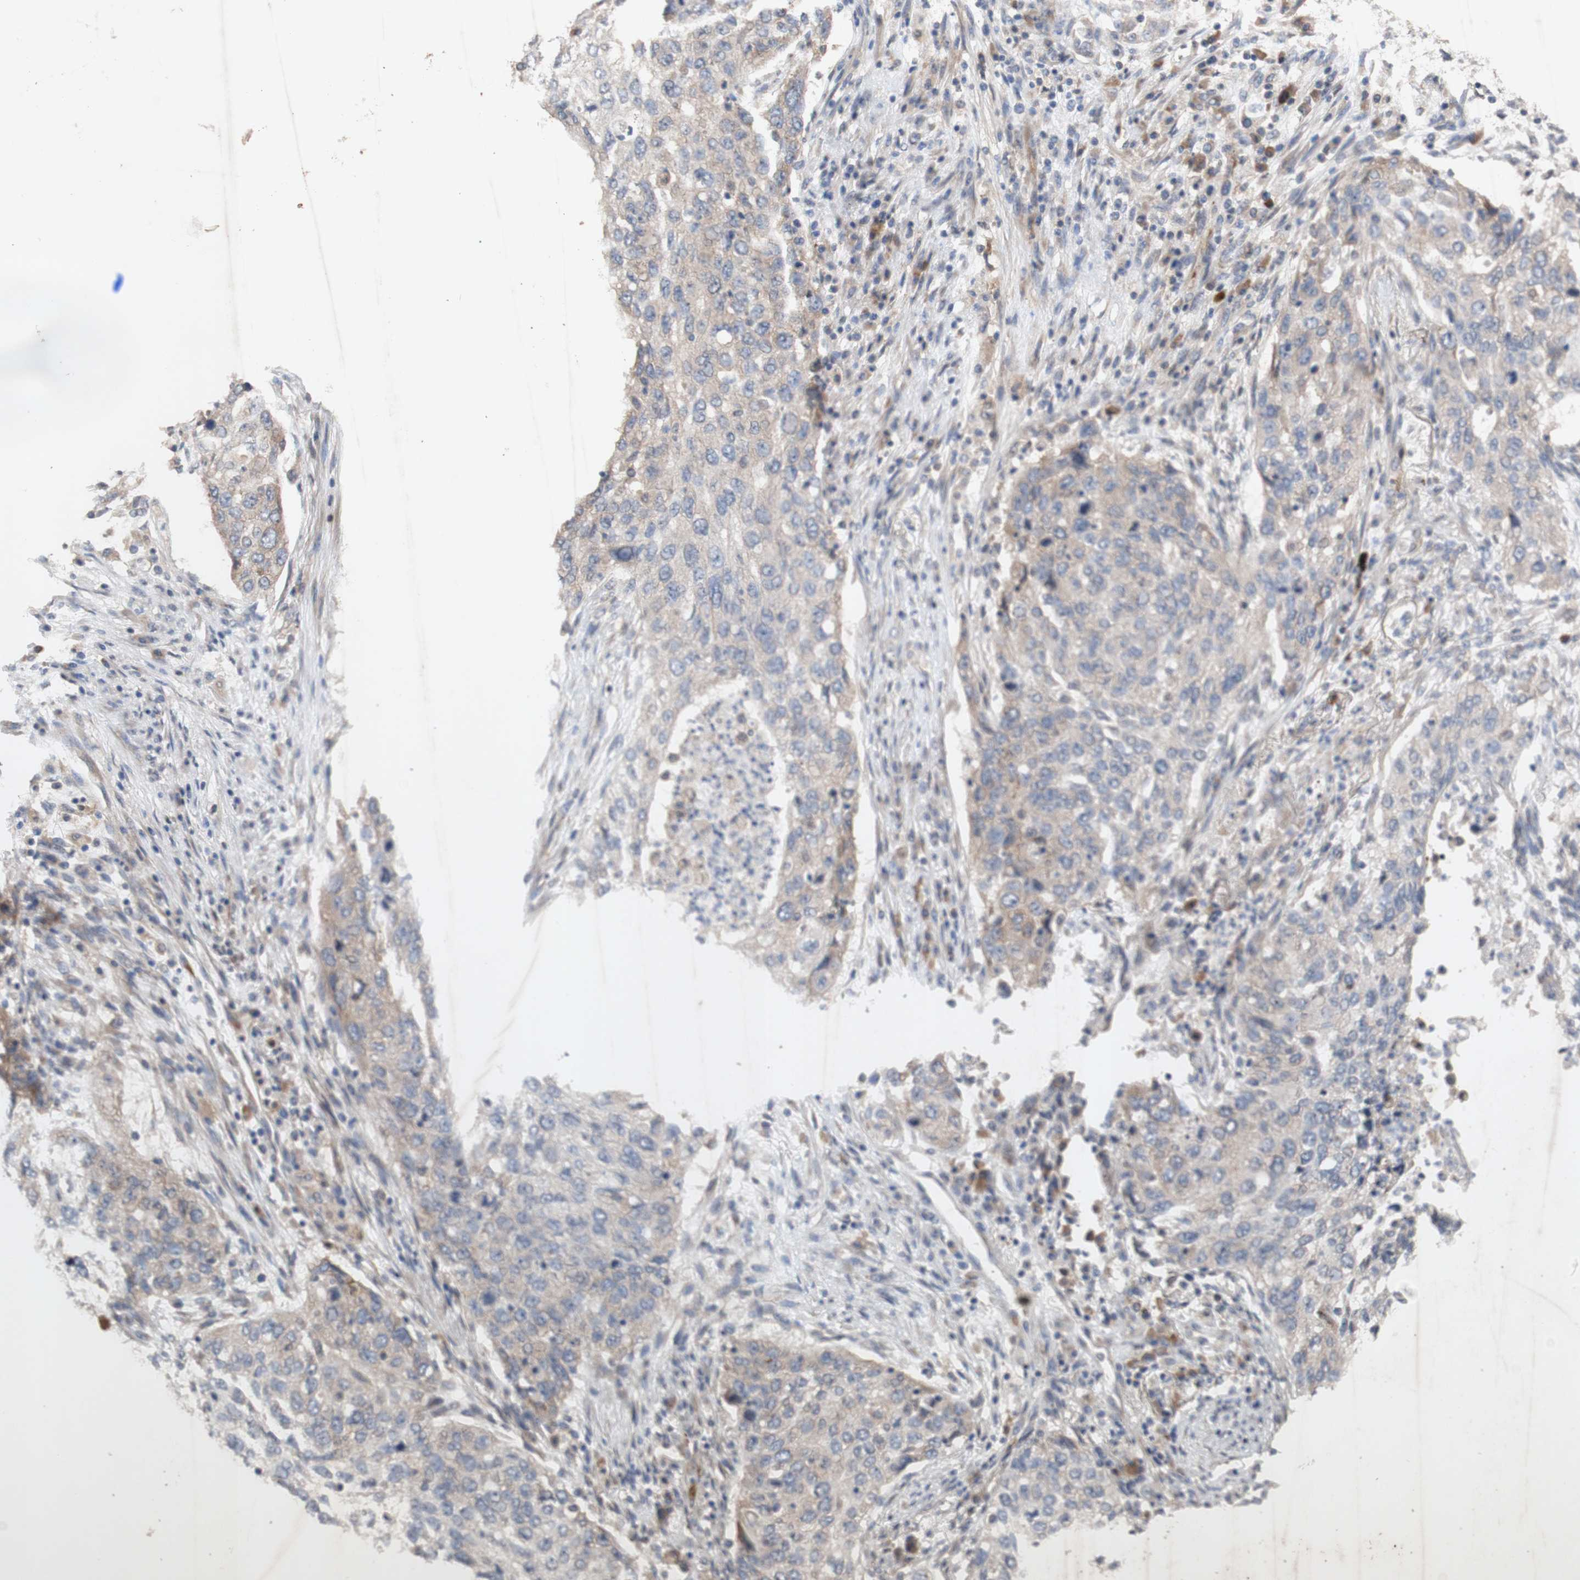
{"staining": {"intensity": "weak", "quantity": "25%-75%", "location": "cytoplasmic/membranous"}, "tissue": "lung cancer", "cell_type": "Tumor cells", "image_type": "cancer", "snomed": [{"axis": "morphology", "description": "Squamous cell carcinoma, NOS"}, {"axis": "topography", "description": "Lung"}], "caption": "DAB (3,3'-diaminobenzidine) immunohistochemical staining of human lung cancer (squamous cell carcinoma) demonstrates weak cytoplasmic/membranous protein expression in about 25%-75% of tumor cells.", "gene": "EIF2S3", "patient": {"sex": "female", "age": 63}}